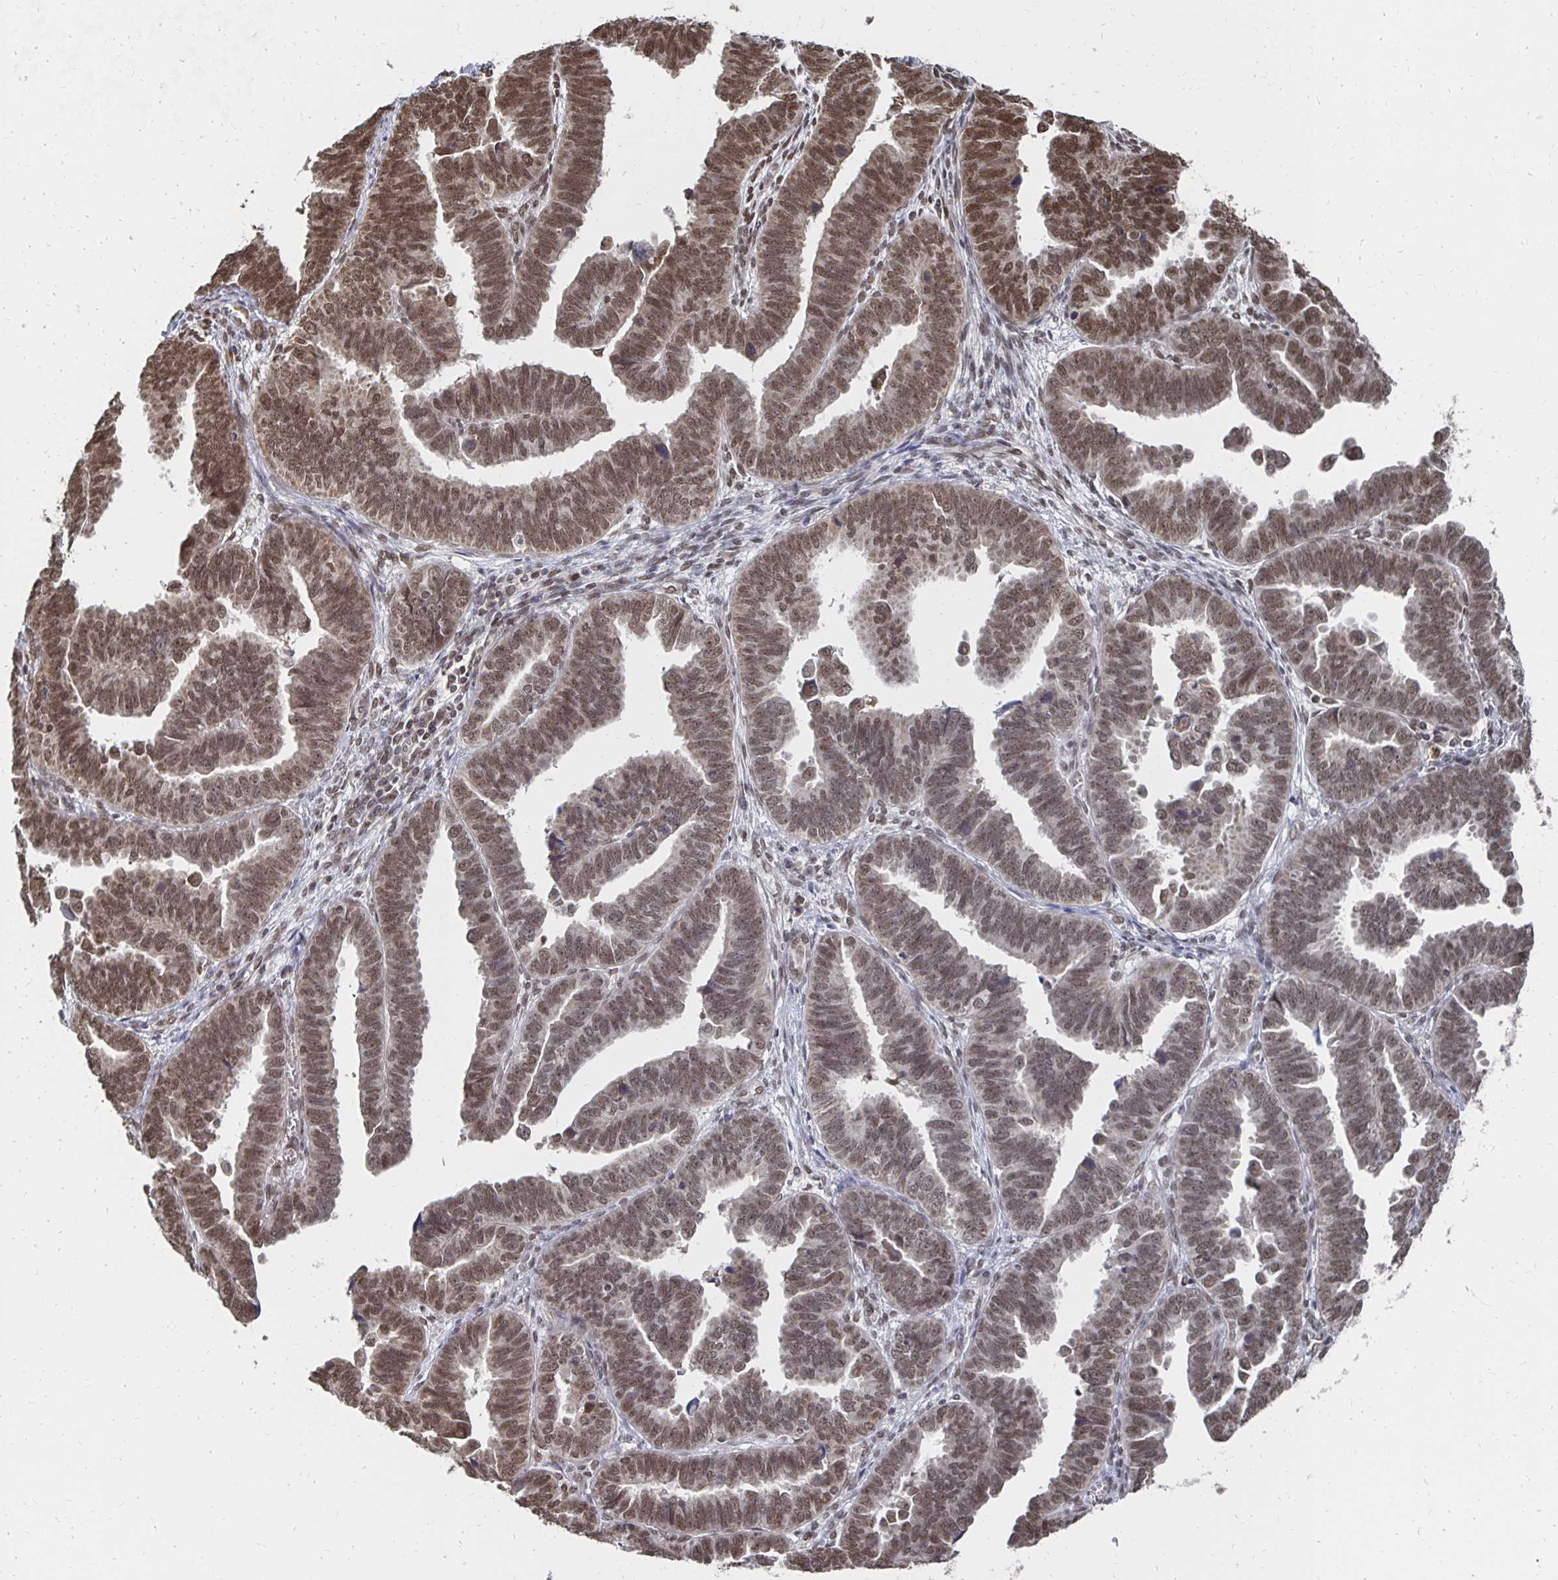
{"staining": {"intensity": "moderate", "quantity": ">75%", "location": "nuclear"}, "tissue": "endometrial cancer", "cell_type": "Tumor cells", "image_type": "cancer", "snomed": [{"axis": "morphology", "description": "Adenocarcinoma, NOS"}, {"axis": "topography", "description": "Endometrium"}], "caption": "Tumor cells show moderate nuclear expression in about >75% of cells in endometrial cancer. Nuclei are stained in blue.", "gene": "GTF3C6", "patient": {"sex": "female", "age": 75}}